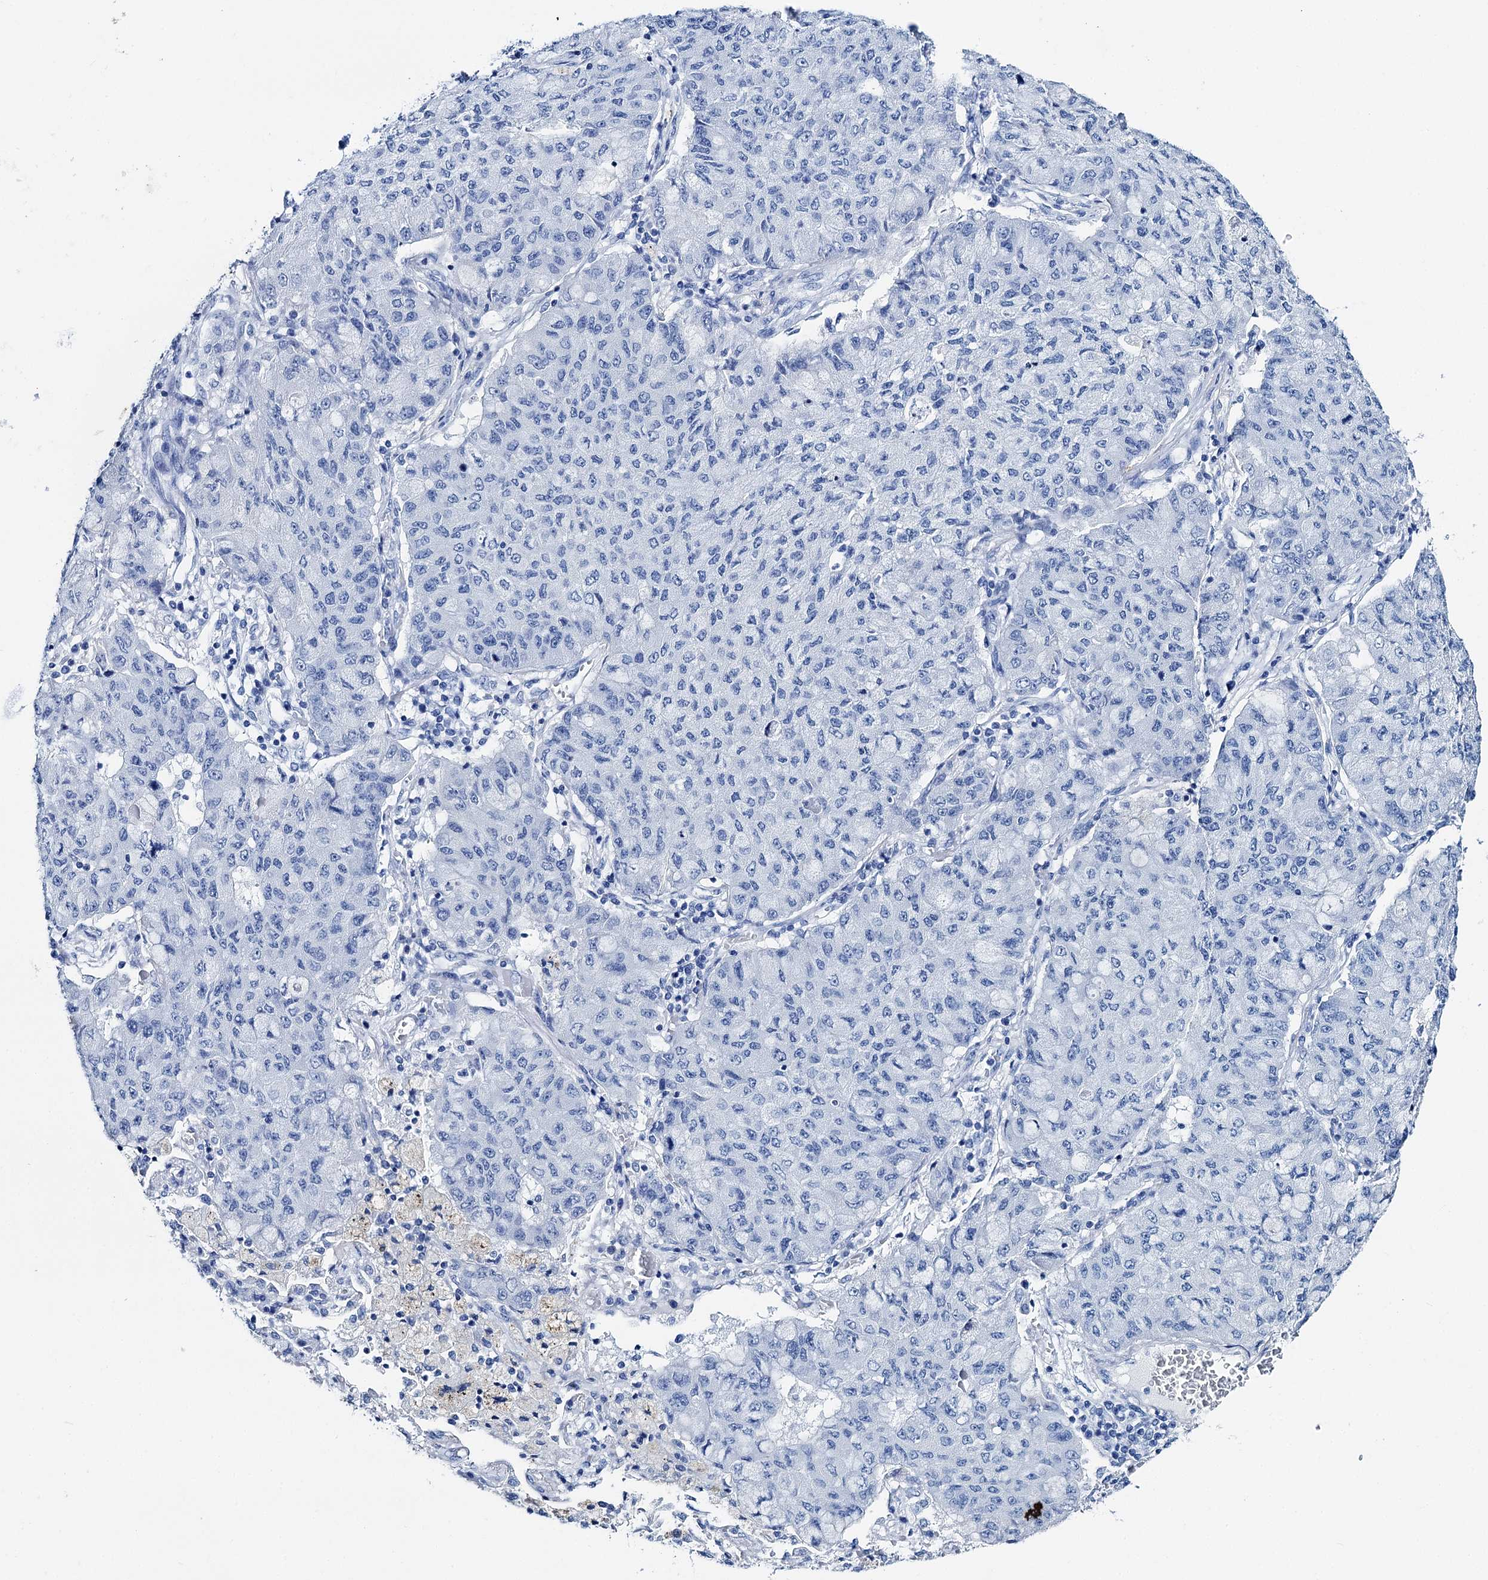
{"staining": {"intensity": "negative", "quantity": "none", "location": "none"}, "tissue": "lung cancer", "cell_type": "Tumor cells", "image_type": "cancer", "snomed": [{"axis": "morphology", "description": "Squamous cell carcinoma, NOS"}, {"axis": "topography", "description": "Lung"}], "caption": "Squamous cell carcinoma (lung) was stained to show a protein in brown. There is no significant staining in tumor cells.", "gene": "BRINP1", "patient": {"sex": "male", "age": 74}}